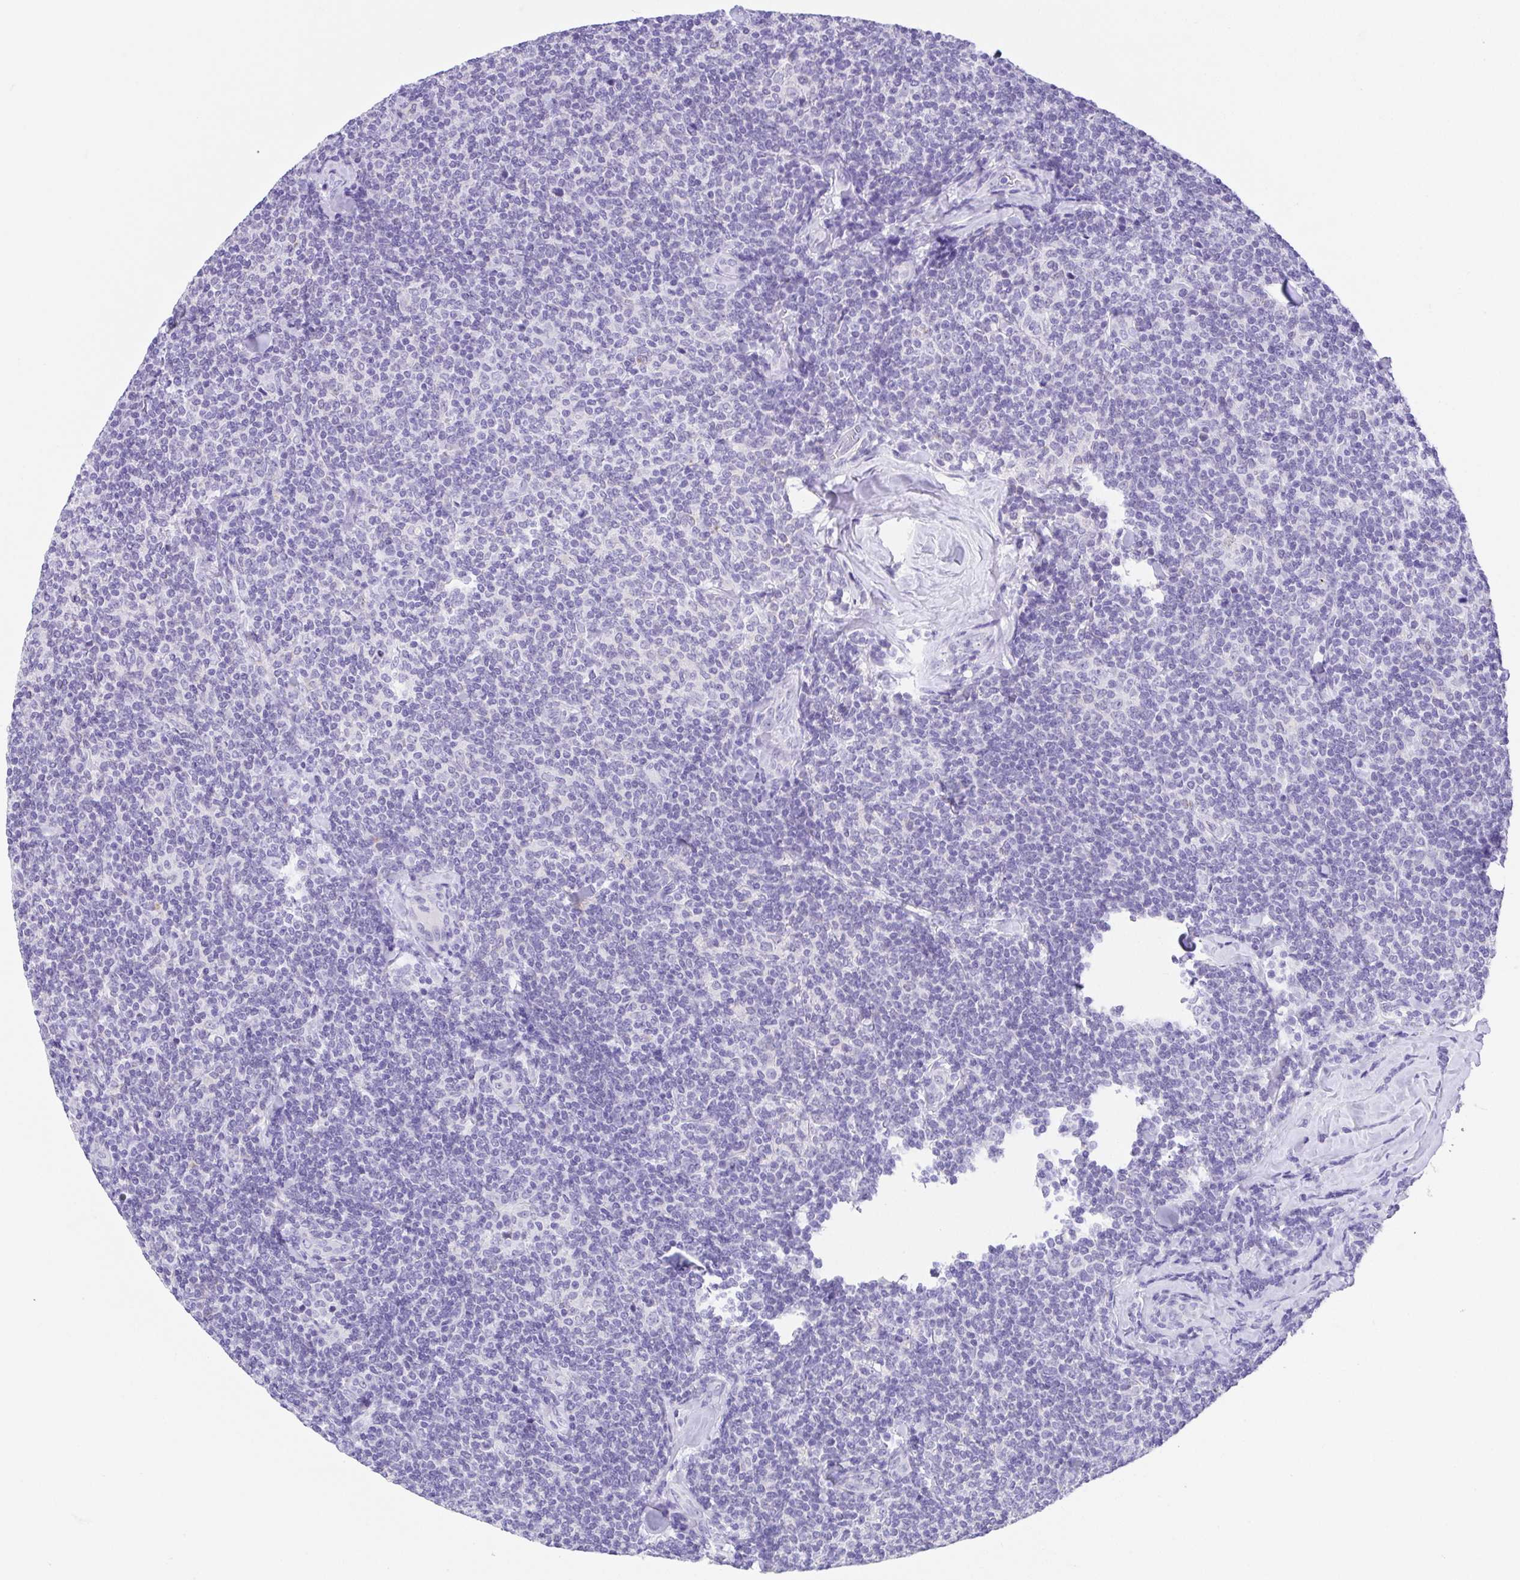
{"staining": {"intensity": "negative", "quantity": "none", "location": "none"}, "tissue": "lymphoma", "cell_type": "Tumor cells", "image_type": "cancer", "snomed": [{"axis": "morphology", "description": "Malignant lymphoma, non-Hodgkin's type, Low grade"}, {"axis": "topography", "description": "Lymph node"}], "caption": "Low-grade malignant lymphoma, non-Hodgkin's type stained for a protein using immunohistochemistry exhibits no positivity tumor cells.", "gene": "SPATA4", "patient": {"sex": "female", "age": 56}}